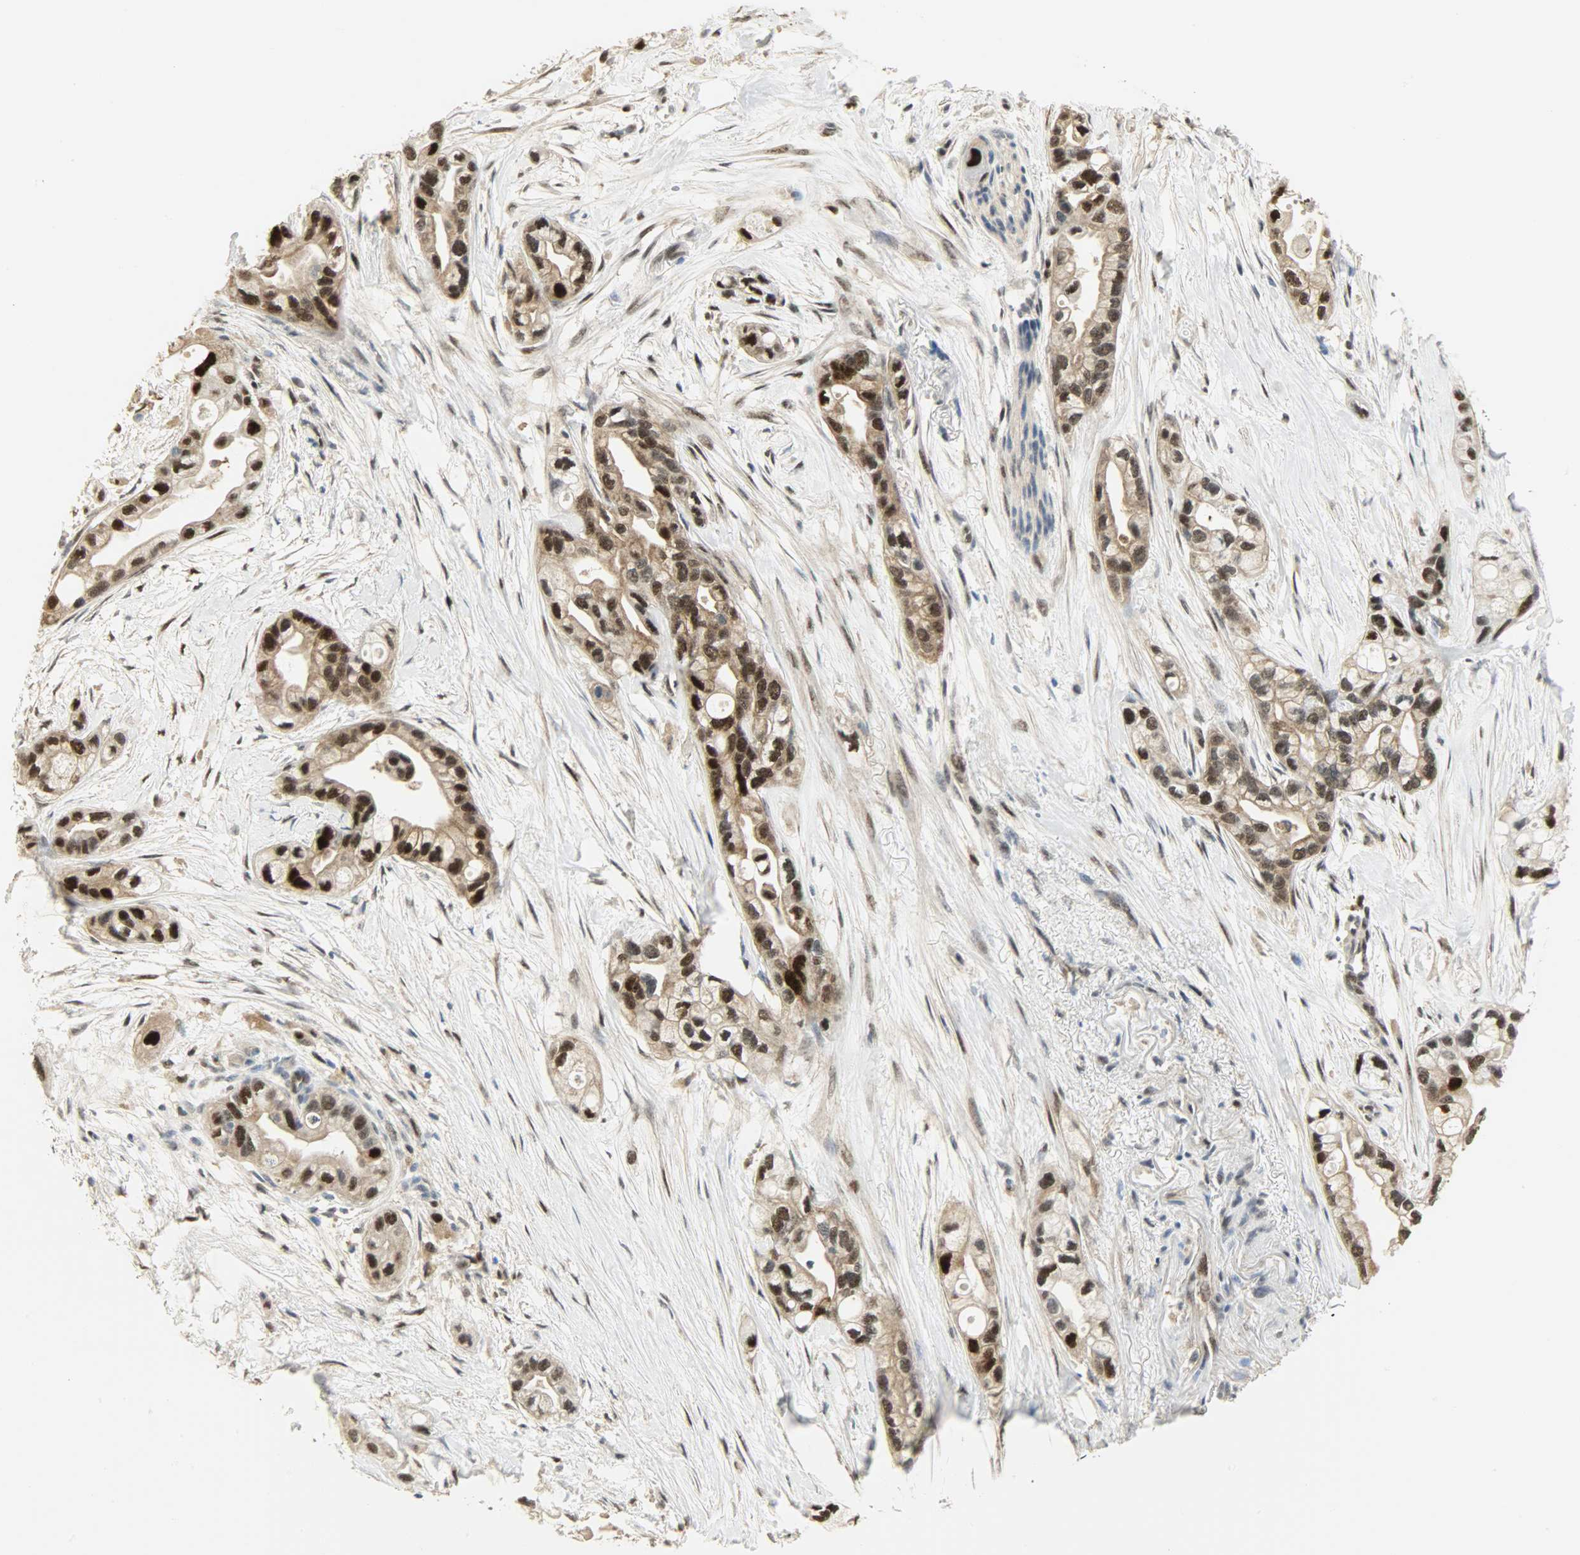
{"staining": {"intensity": "strong", "quantity": ">75%", "location": "nuclear"}, "tissue": "pancreatic cancer", "cell_type": "Tumor cells", "image_type": "cancer", "snomed": [{"axis": "morphology", "description": "Adenocarcinoma, NOS"}, {"axis": "topography", "description": "Pancreas"}], "caption": "Tumor cells show high levels of strong nuclear expression in about >75% of cells in human pancreatic cancer.", "gene": "NPEPL1", "patient": {"sex": "female", "age": 77}}